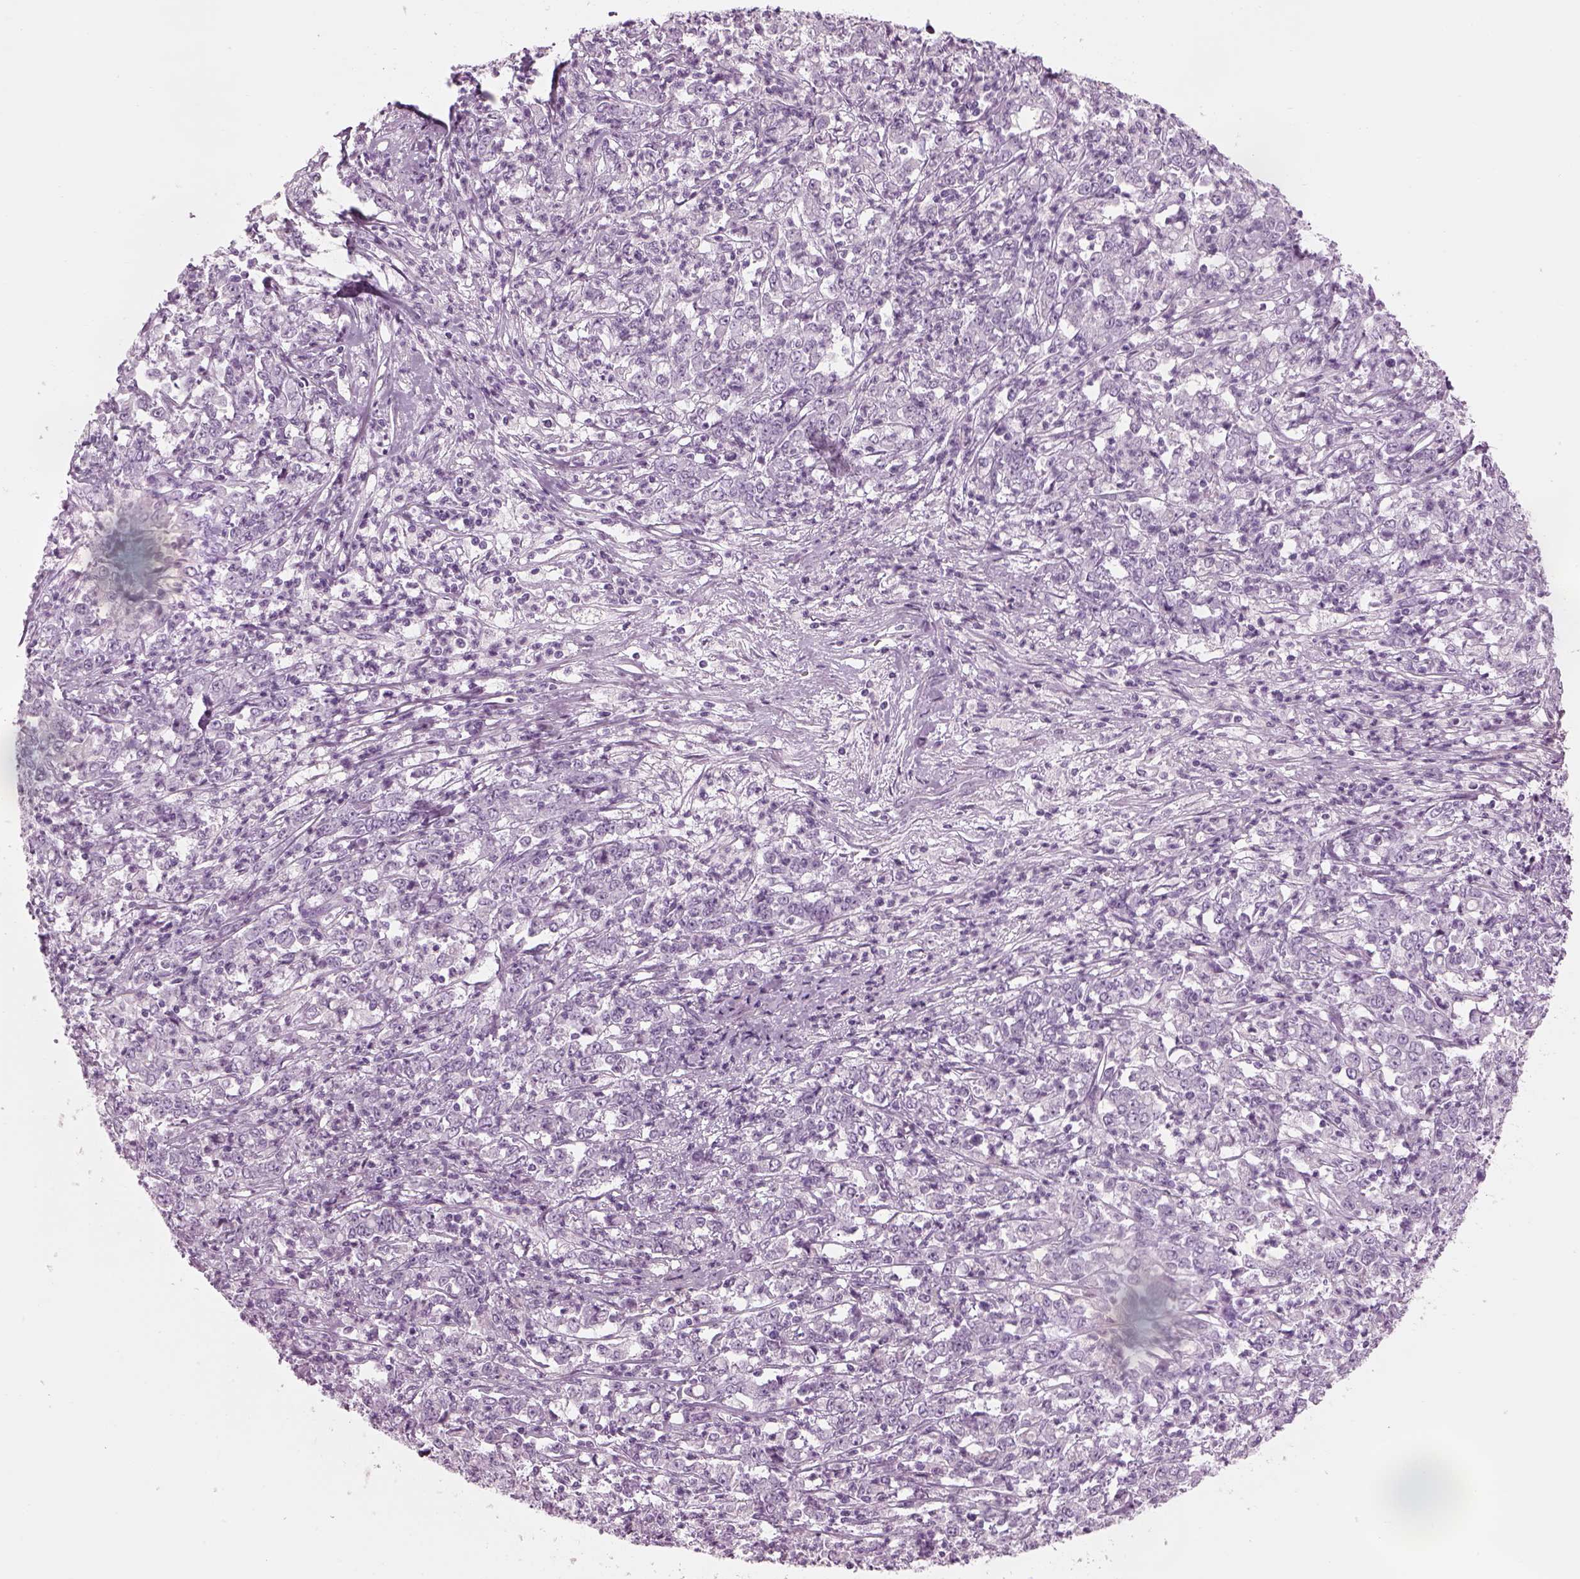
{"staining": {"intensity": "negative", "quantity": "none", "location": "none"}, "tissue": "stomach cancer", "cell_type": "Tumor cells", "image_type": "cancer", "snomed": [{"axis": "morphology", "description": "Adenocarcinoma, NOS"}, {"axis": "topography", "description": "Stomach, lower"}], "caption": "There is no significant expression in tumor cells of adenocarcinoma (stomach).", "gene": "SAG", "patient": {"sex": "female", "age": 71}}